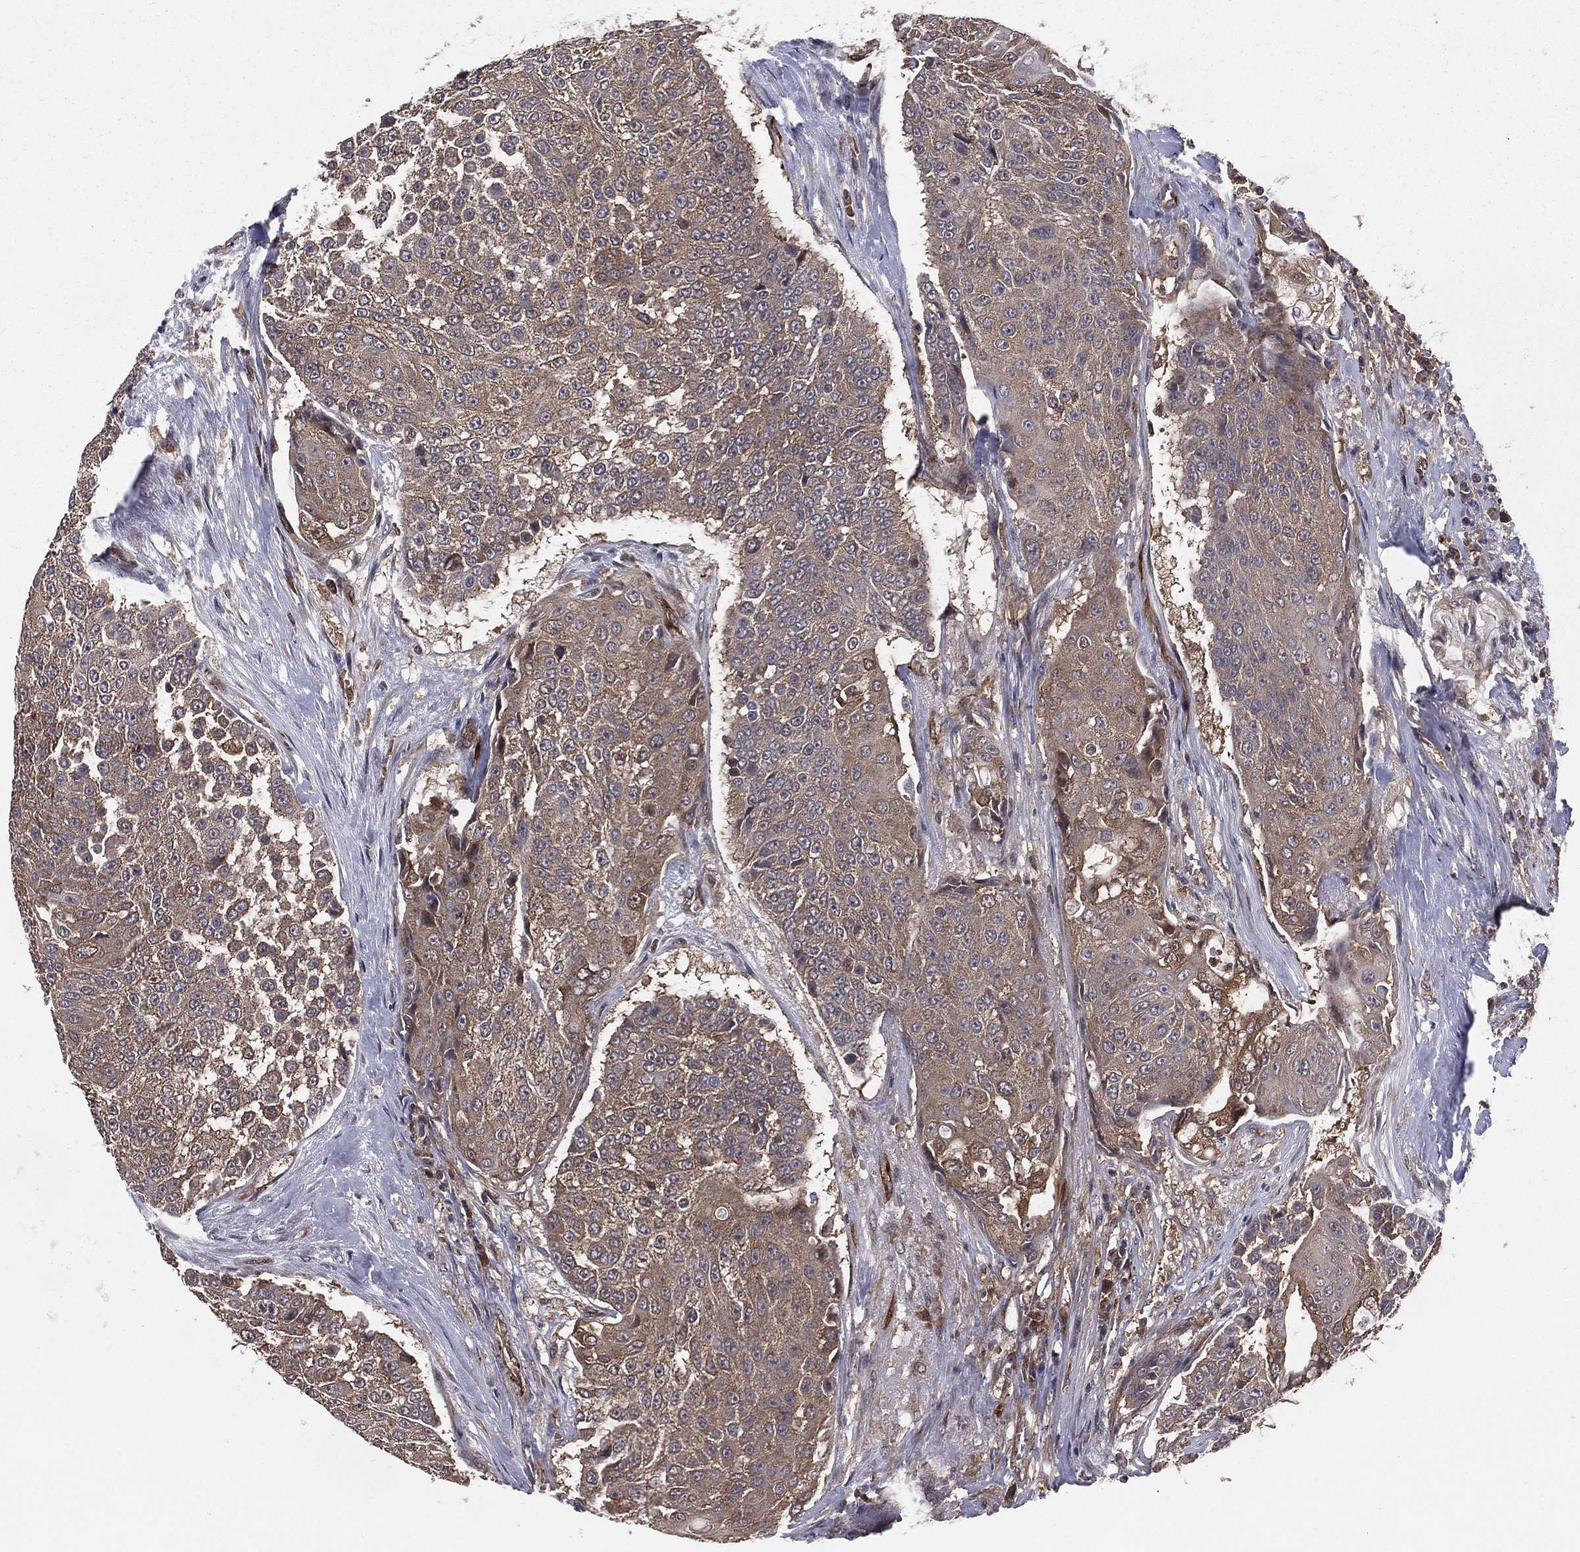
{"staining": {"intensity": "moderate", "quantity": "25%-75%", "location": "cytoplasmic/membranous"}, "tissue": "urothelial cancer", "cell_type": "Tumor cells", "image_type": "cancer", "snomed": [{"axis": "morphology", "description": "Urothelial carcinoma, High grade"}, {"axis": "topography", "description": "Urinary bladder"}], "caption": "Immunohistochemistry photomicrograph of human urothelial cancer stained for a protein (brown), which displays medium levels of moderate cytoplasmic/membranous expression in approximately 25%-75% of tumor cells.", "gene": "CERT1", "patient": {"sex": "female", "age": 63}}